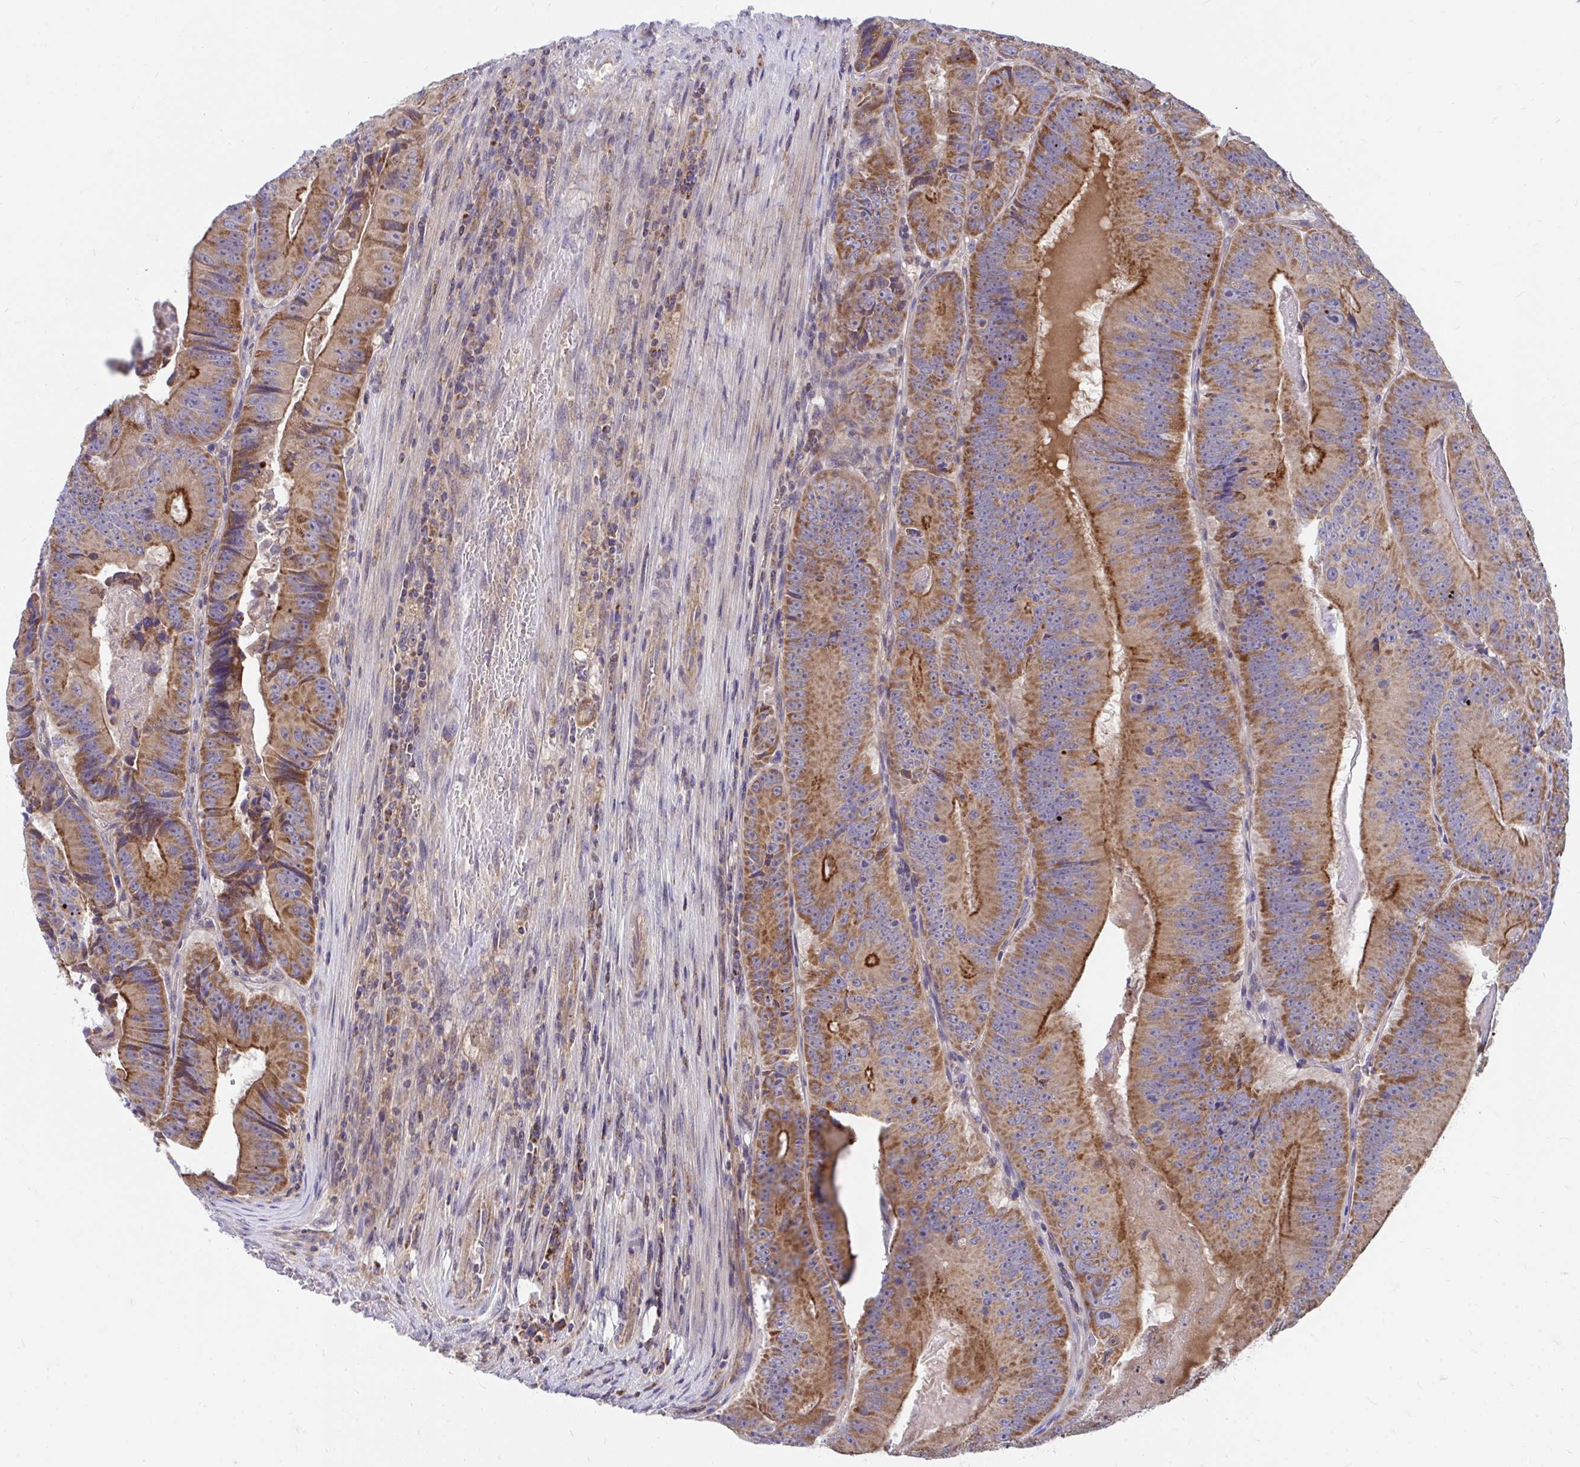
{"staining": {"intensity": "strong", "quantity": ">75%", "location": "cytoplasmic/membranous"}, "tissue": "colorectal cancer", "cell_type": "Tumor cells", "image_type": "cancer", "snomed": [{"axis": "morphology", "description": "Adenocarcinoma, NOS"}, {"axis": "topography", "description": "Colon"}], "caption": "High-power microscopy captured an immunohistochemistry (IHC) micrograph of colorectal adenocarcinoma, revealing strong cytoplasmic/membranous positivity in approximately >75% of tumor cells.", "gene": "FHIP1B", "patient": {"sex": "female", "age": 86}}